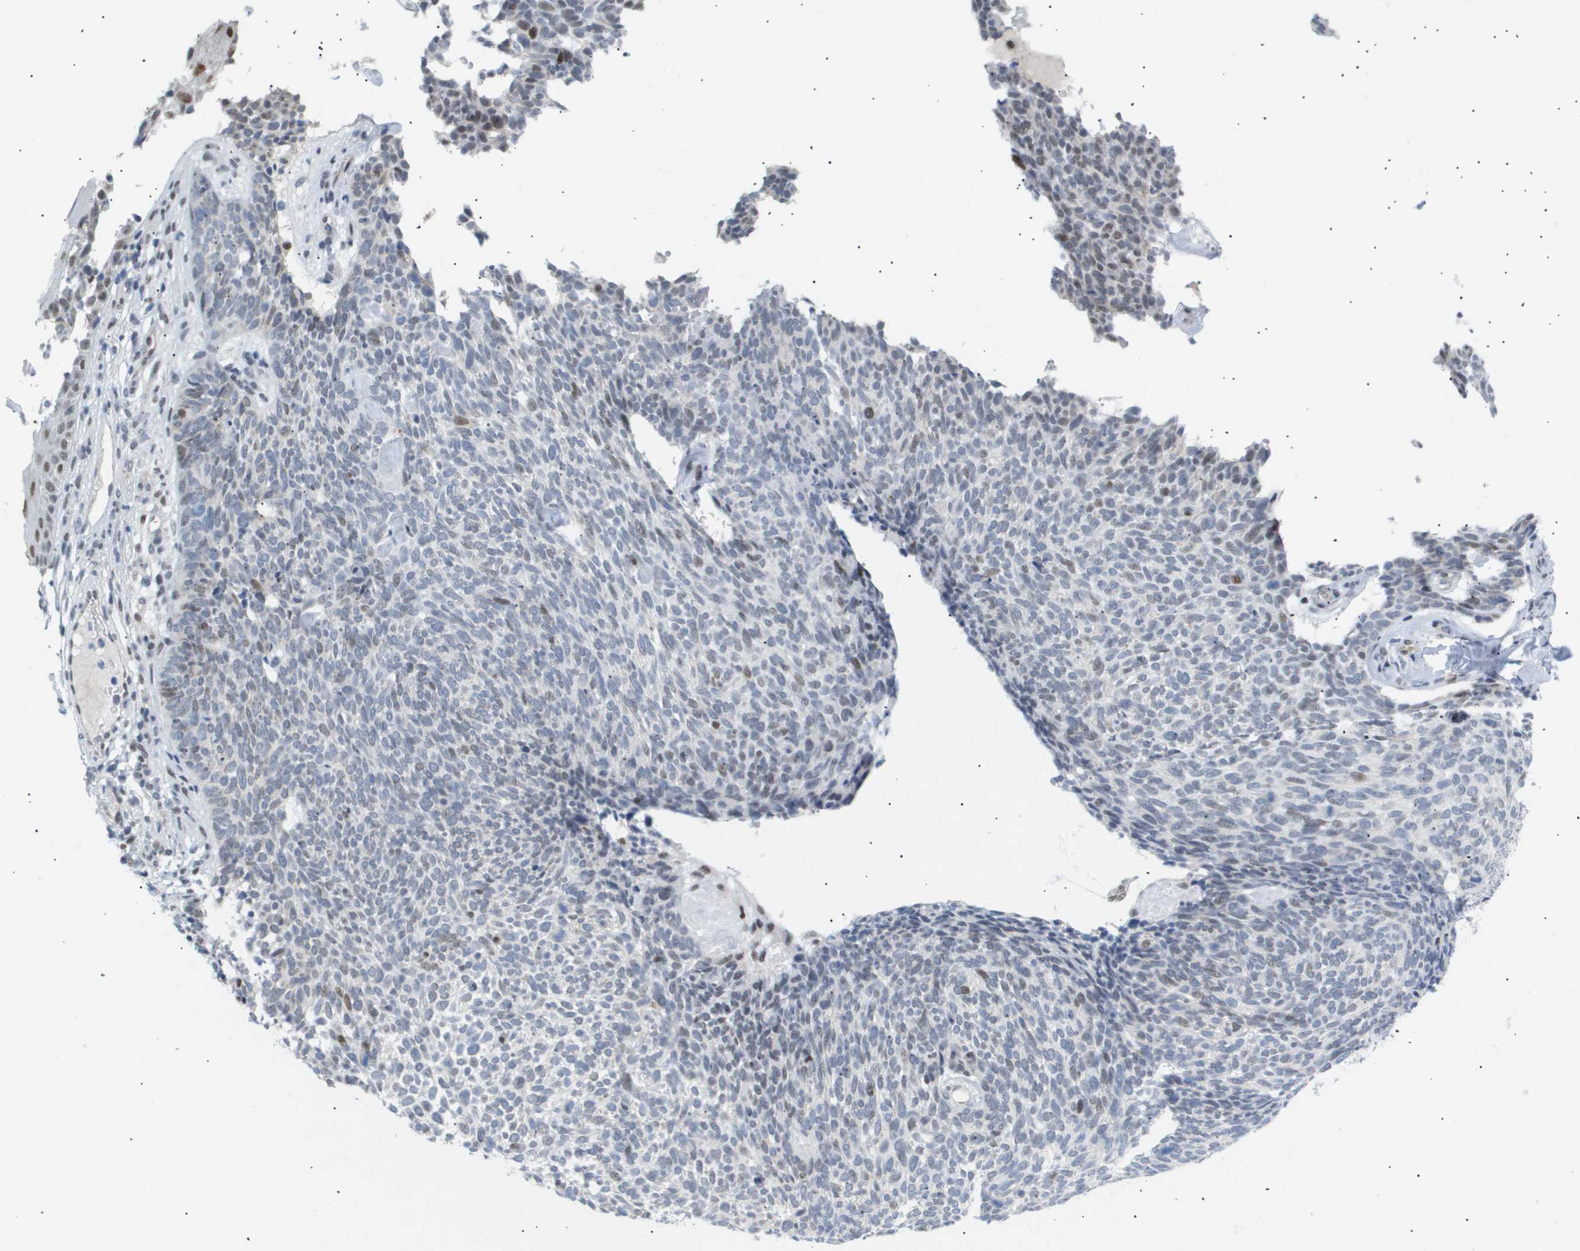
{"staining": {"intensity": "moderate", "quantity": "<25%", "location": "nuclear"}, "tissue": "skin cancer", "cell_type": "Tumor cells", "image_type": "cancer", "snomed": [{"axis": "morphology", "description": "Basal cell carcinoma"}, {"axis": "topography", "description": "Skin"}], "caption": "Approximately <25% of tumor cells in human skin basal cell carcinoma display moderate nuclear protein staining as visualized by brown immunohistochemical staining.", "gene": "PPARD", "patient": {"sex": "female", "age": 84}}